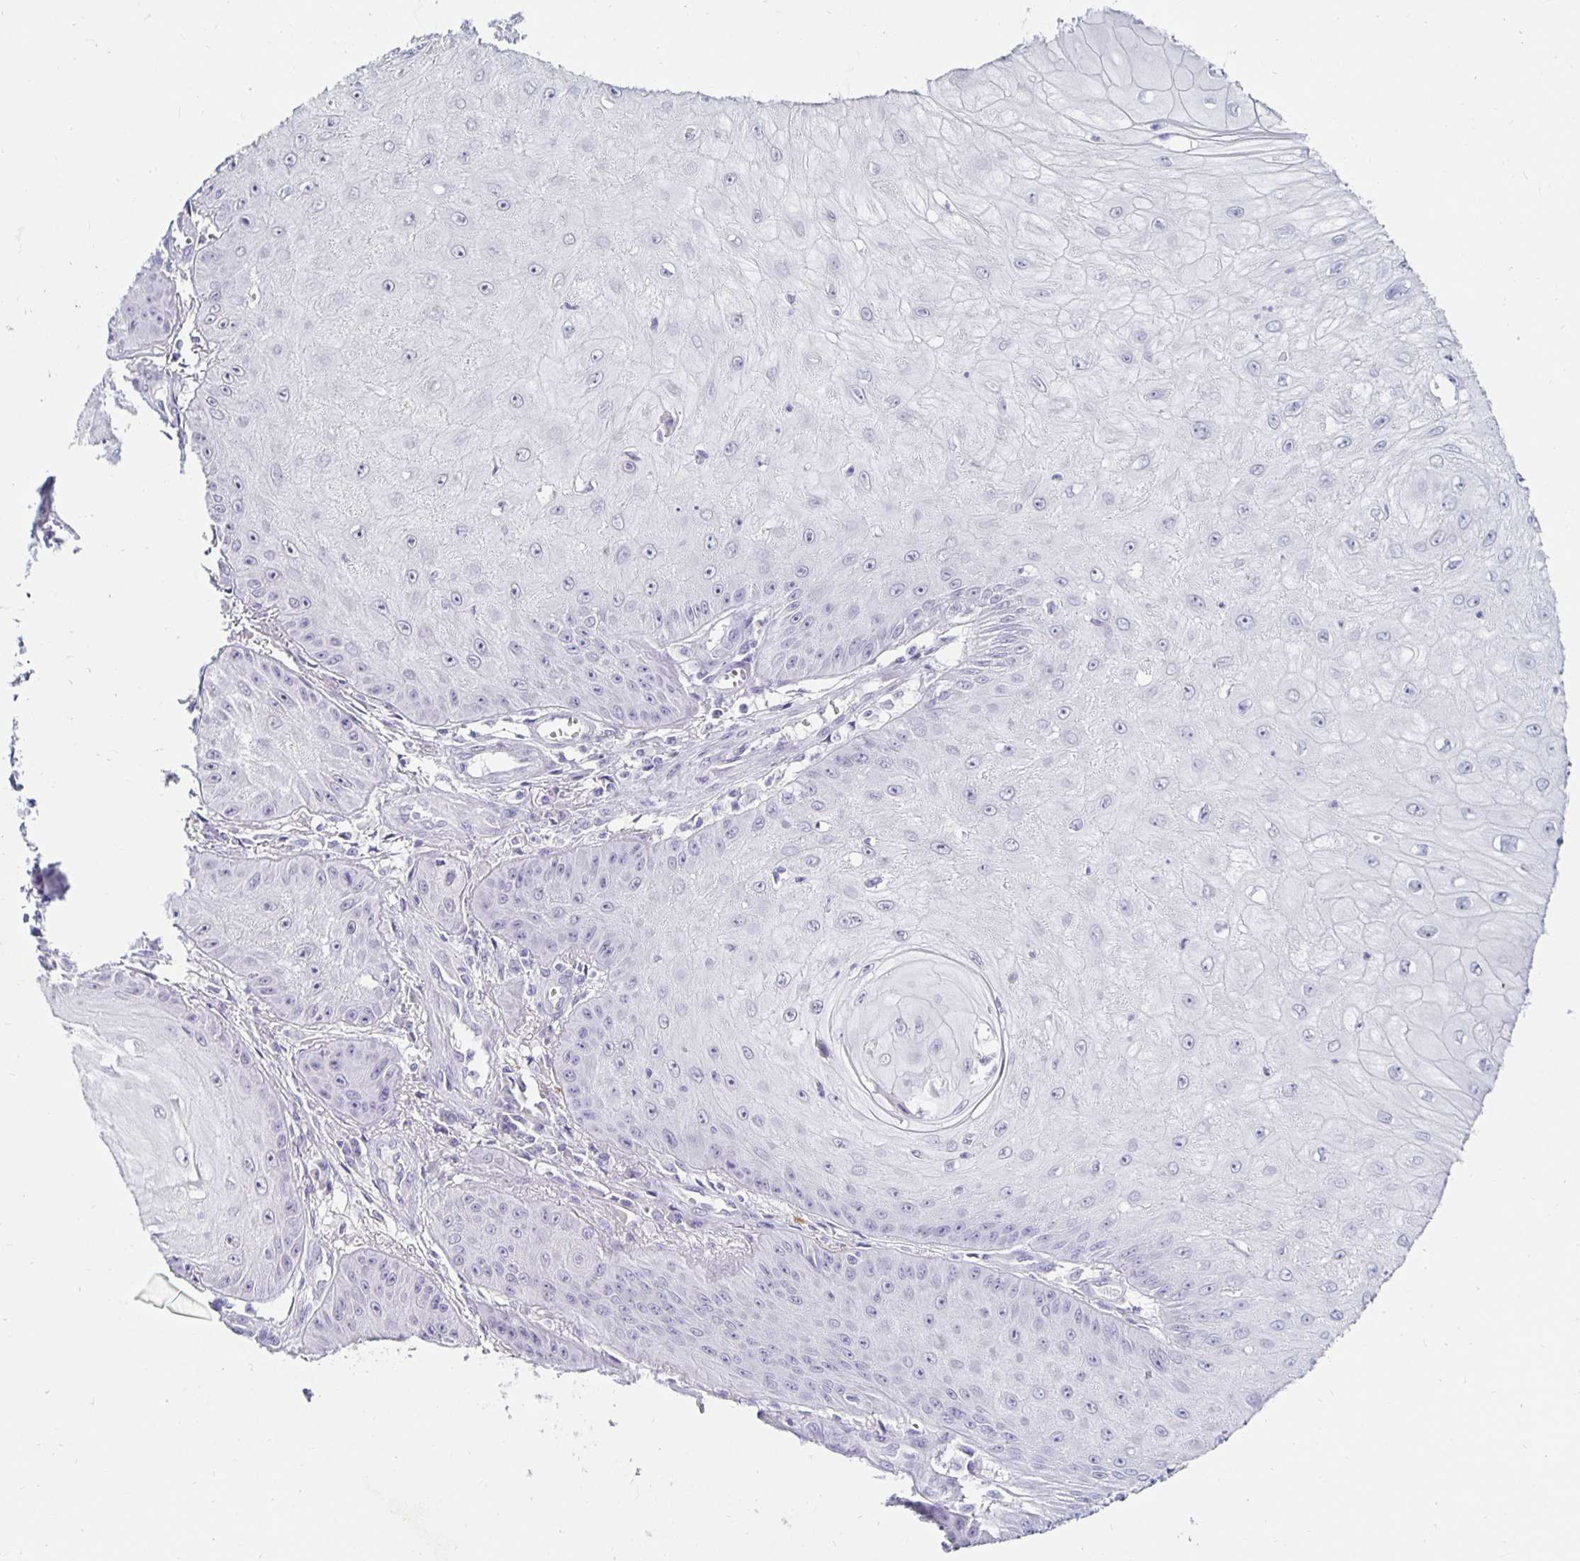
{"staining": {"intensity": "negative", "quantity": "none", "location": "none"}, "tissue": "skin cancer", "cell_type": "Tumor cells", "image_type": "cancer", "snomed": [{"axis": "morphology", "description": "Squamous cell carcinoma, NOS"}, {"axis": "topography", "description": "Skin"}], "caption": "Micrograph shows no significant protein positivity in tumor cells of skin cancer. (Brightfield microscopy of DAB (3,3'-diaminobenzidine) IHC at high magnification).", "gene": "KCNQ2", "patient": {"sex": "male", "age": 70}}